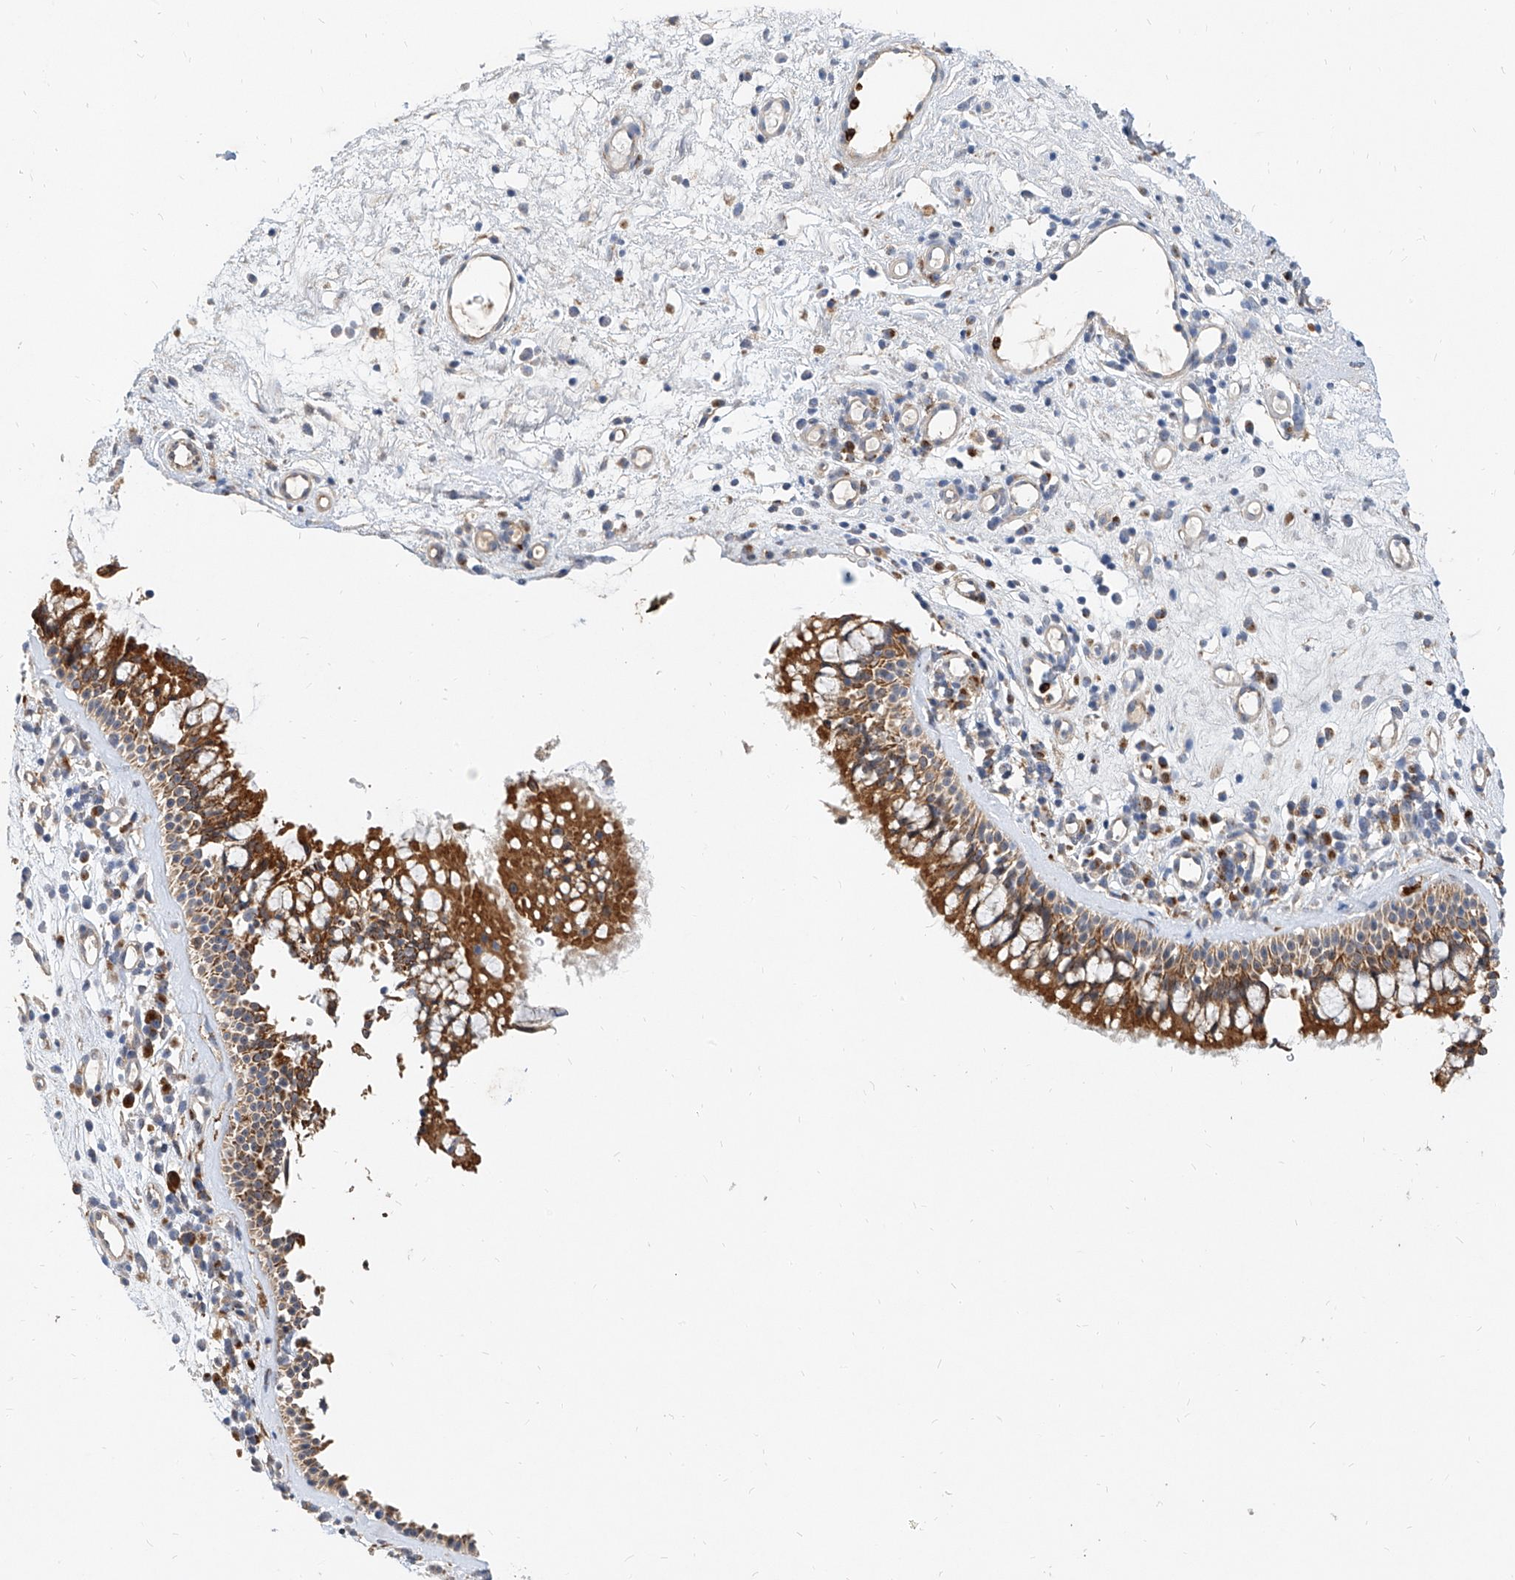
{"staining": {"intensity": "moderate", "quantity": ">75%", "location": "cytoplasmic/membranous"}, "tissue": "nasopharynx", "cell_type": "Respiratory epithelial cells", "image_type": "normal", "snomed": [{"axis": "morphology", "description": "Normal tissue, NOS"}, {"axis": "morphology", "description": "Inflammation, NOS"}, {"axis": "morphology", "description": "Malignant melanoma, Metastatic site"}, {"axis": "topography", "description": "Nasopharynx"}], "caption": "The image demonstrates staining of unremarkable nasopharynx, revealing moderate cytoplasmic/membranous protein positivity (brown color) within respiratory epithelial cells. (DAB IHC, brown staining for protein, blue staining for nuclei).", "gene": "MFSD4B", "patient": {"sex": "male", "age": 70}}